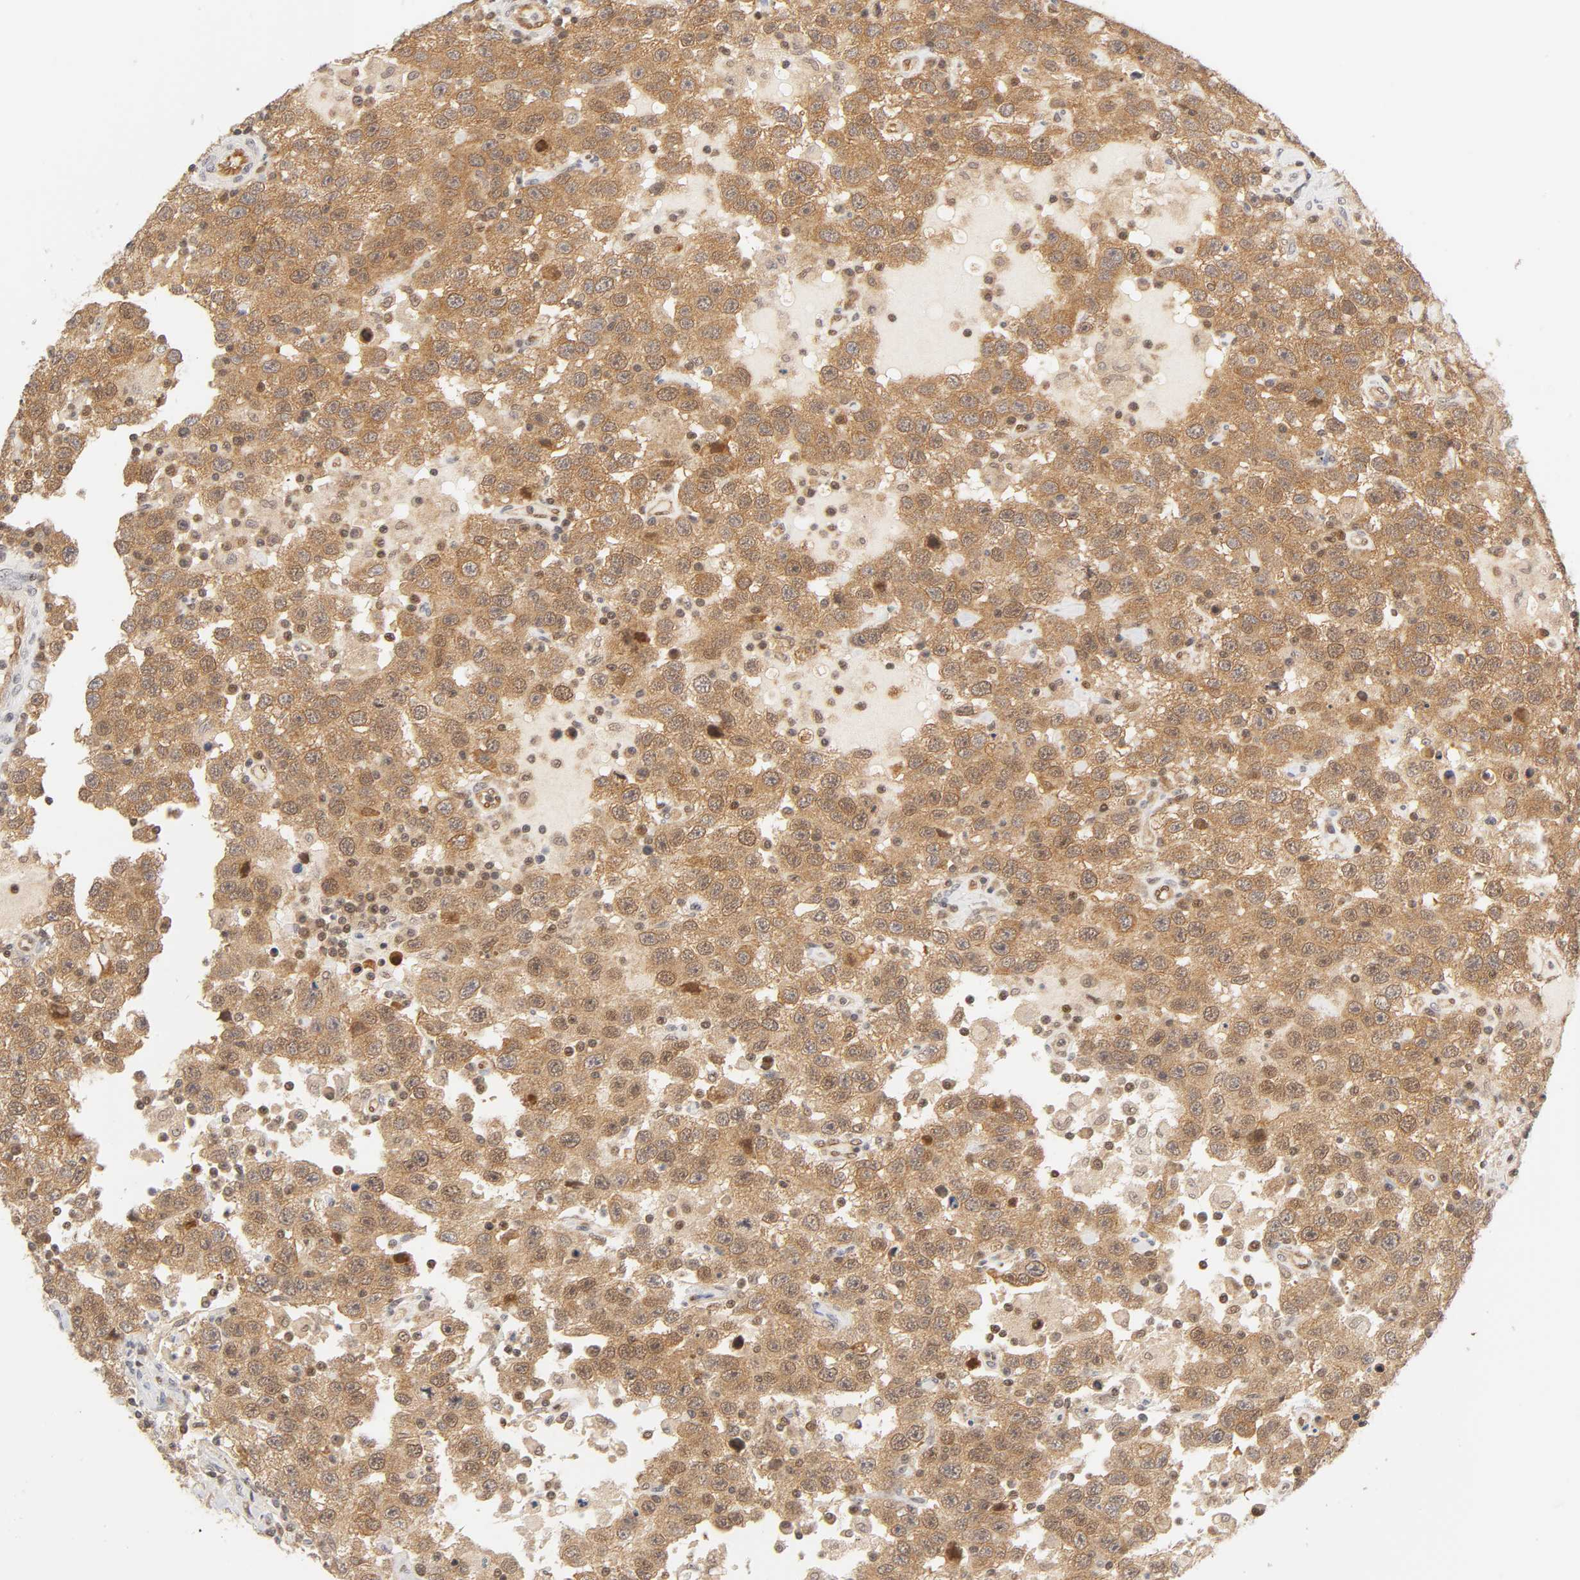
{"staining": {"intensity": "moderate", "quantity": ">75%", "location": "cytoplasmic/membranous,nuclear"}, "tissue": "testis cancer", "cell_type": "Tumor cells", "image_type": "cancer", "snomed": [{"axis": "morphology", "description": "Seminoma, NOS"}, {"axis": "topography", "description": "Testis"}], "caption": "Moderate cytoplasmic/membranous and nuclear positivity for a protein is seen in about >75% of tumor cells of seminoma (testis) using IHC.", "gene": "CDC37", "patient": {"sex": "male", "age": 41}}